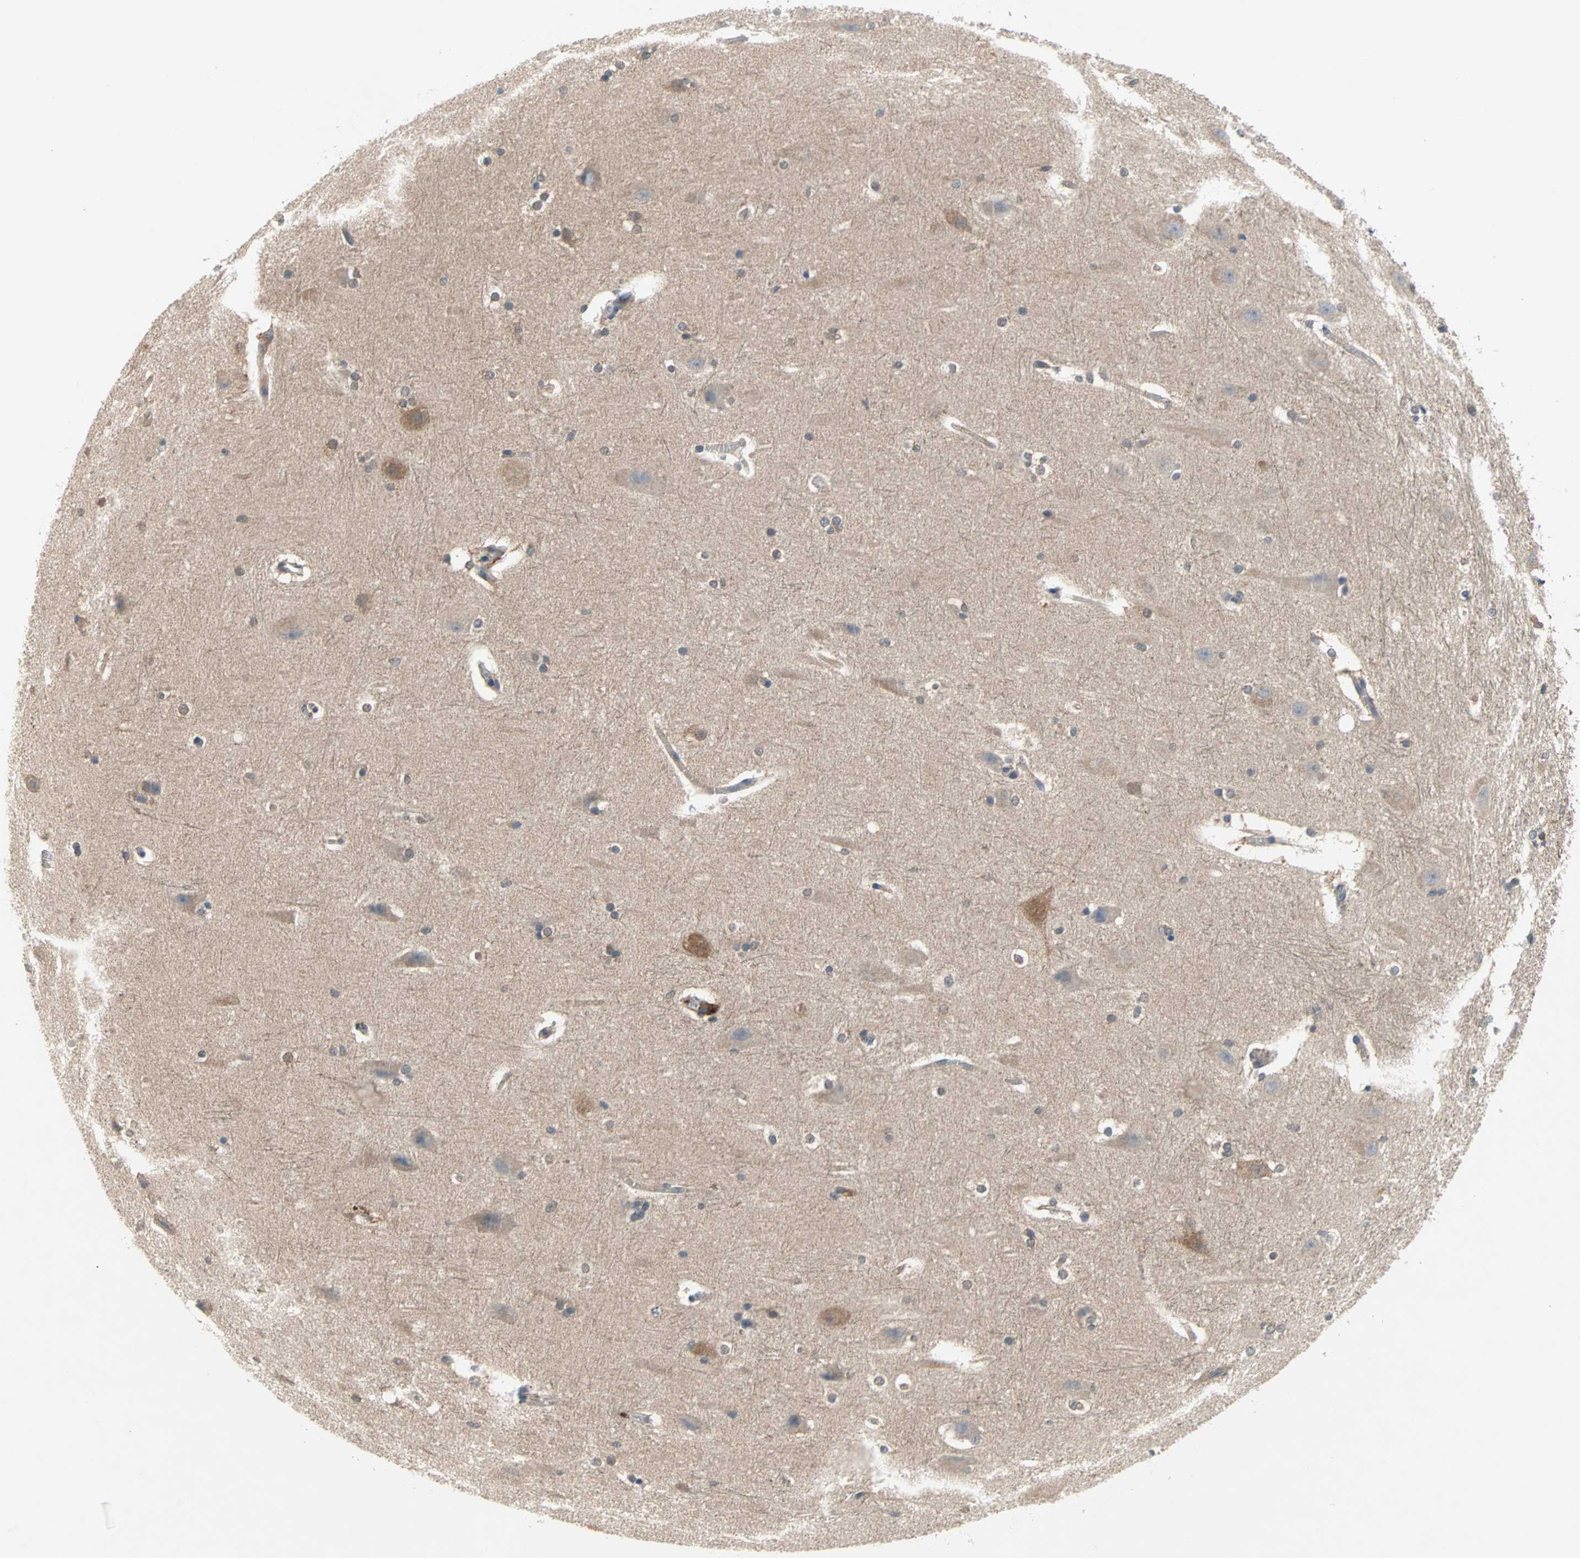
{"staining": {"intensity": "moderate", "quantity": "25%-75%", "location": "cytoplasmic/membranous"}, "tissue": "hippocampus", "cell_type": "Glial cells", "image_type": "normal", "snomed": [{"axis": "morphology", "description": "Normal tissue, NOS"}, {"axis": "topography", "description": "Hippocampus"}], "caption": "IHC photomicrograph of unremarkable human hippocampus stained for a protein (brown), which reveals medium levels of moderate cytoplasmic/membranous positivity in approximately 25%-75% of glial cells.", "gene": "MPI", "patient": {"sex": "female", "age": 19}}